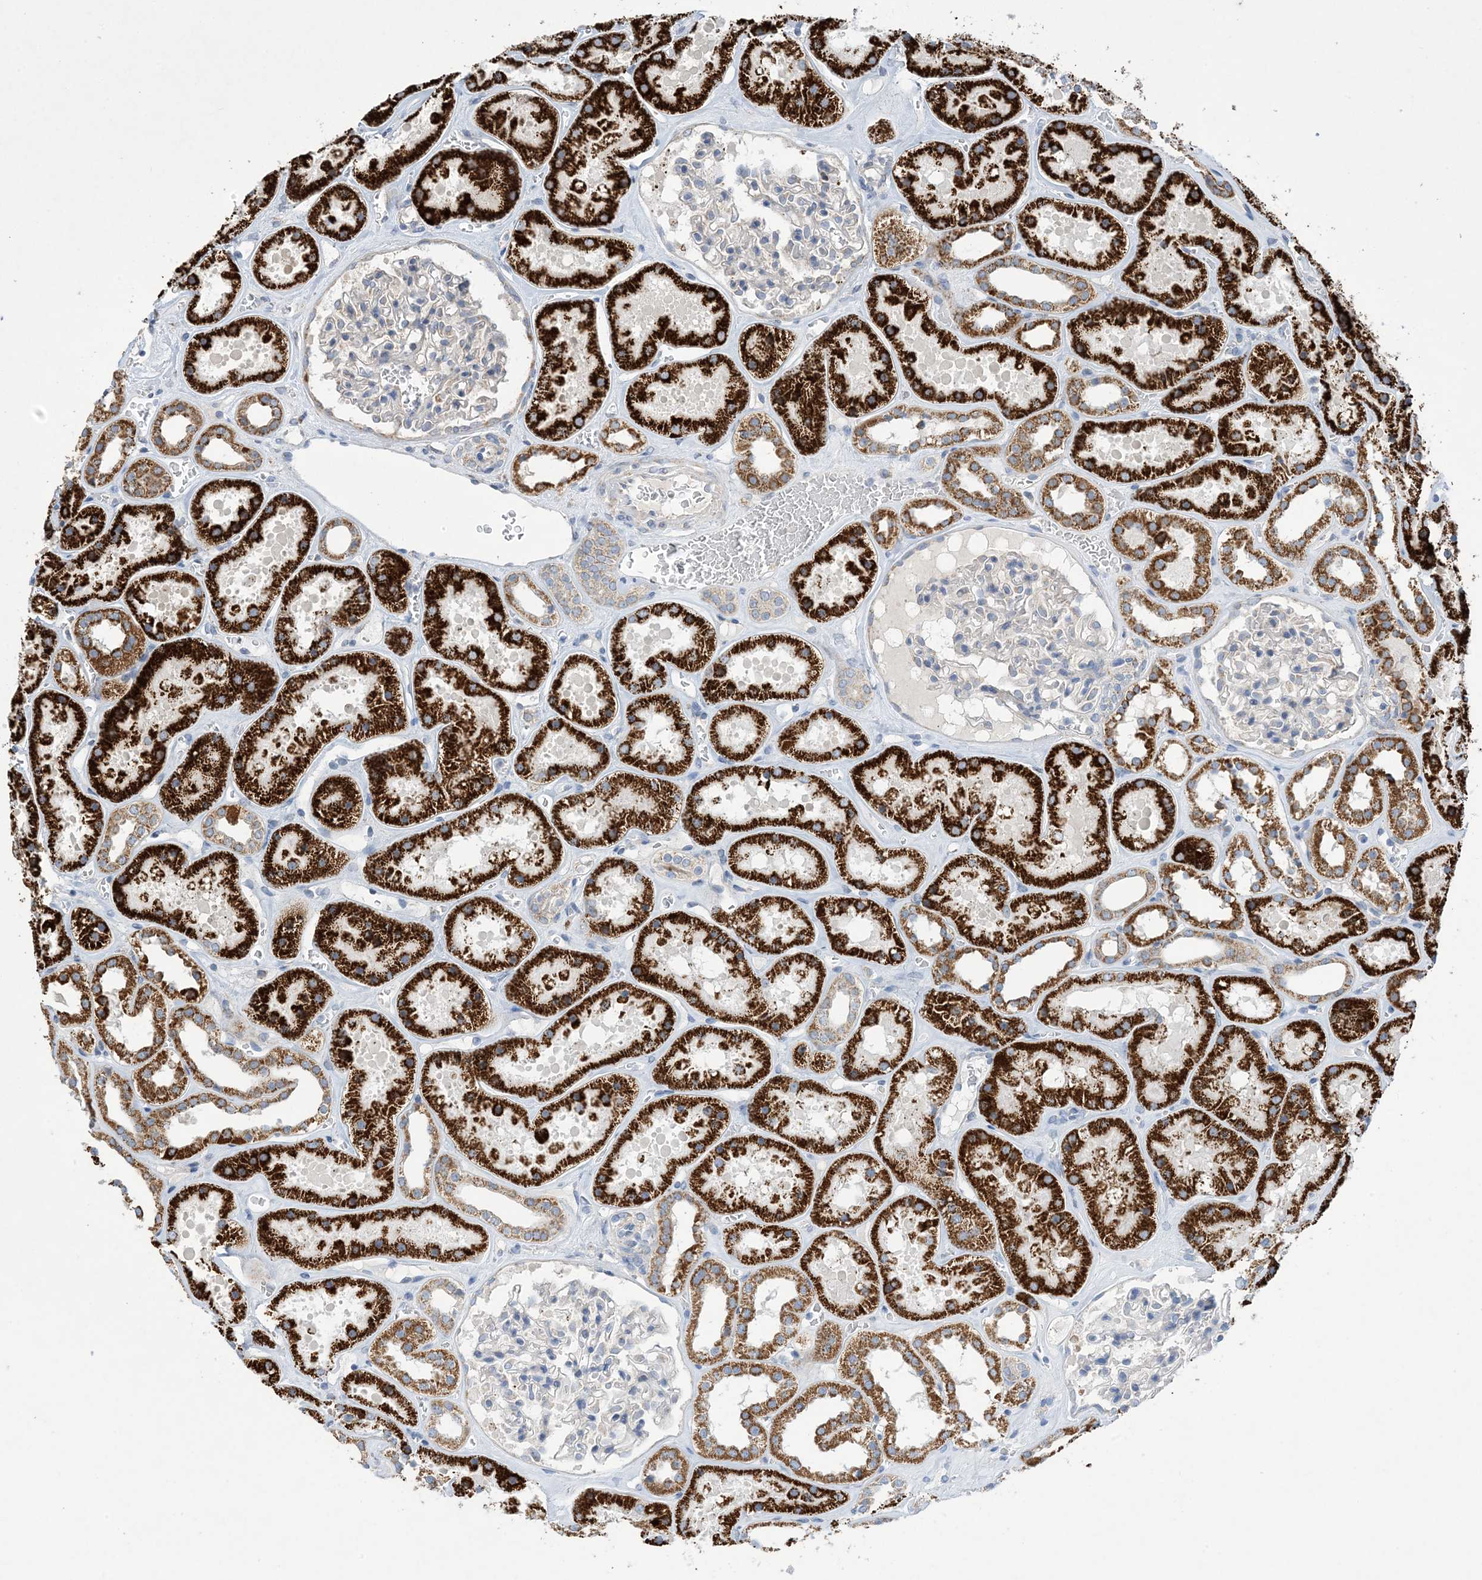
{"staining": {"intensity": "negative", "quantity": "none", "location": "none"}, "tissue": "kidney", "cell_type": "Cells in glomeruli", "image_type": "normal", "snomed": [{"axis": "morphology", "description": "Normal tissue, NOS"}, {"axis": "topography", "description": "Kidney"}], "caption": "A high-resolution image shows IHC staining of normal kidney, which shows no significant positivity in cells in glomeruli. (Stains: DAB IHC with hematoxylin counter stain, Microscopy: brightfield microscopy at high magnification).", "gene": "CLEC16A", "patient": {"sex": "female", "age": 41}}